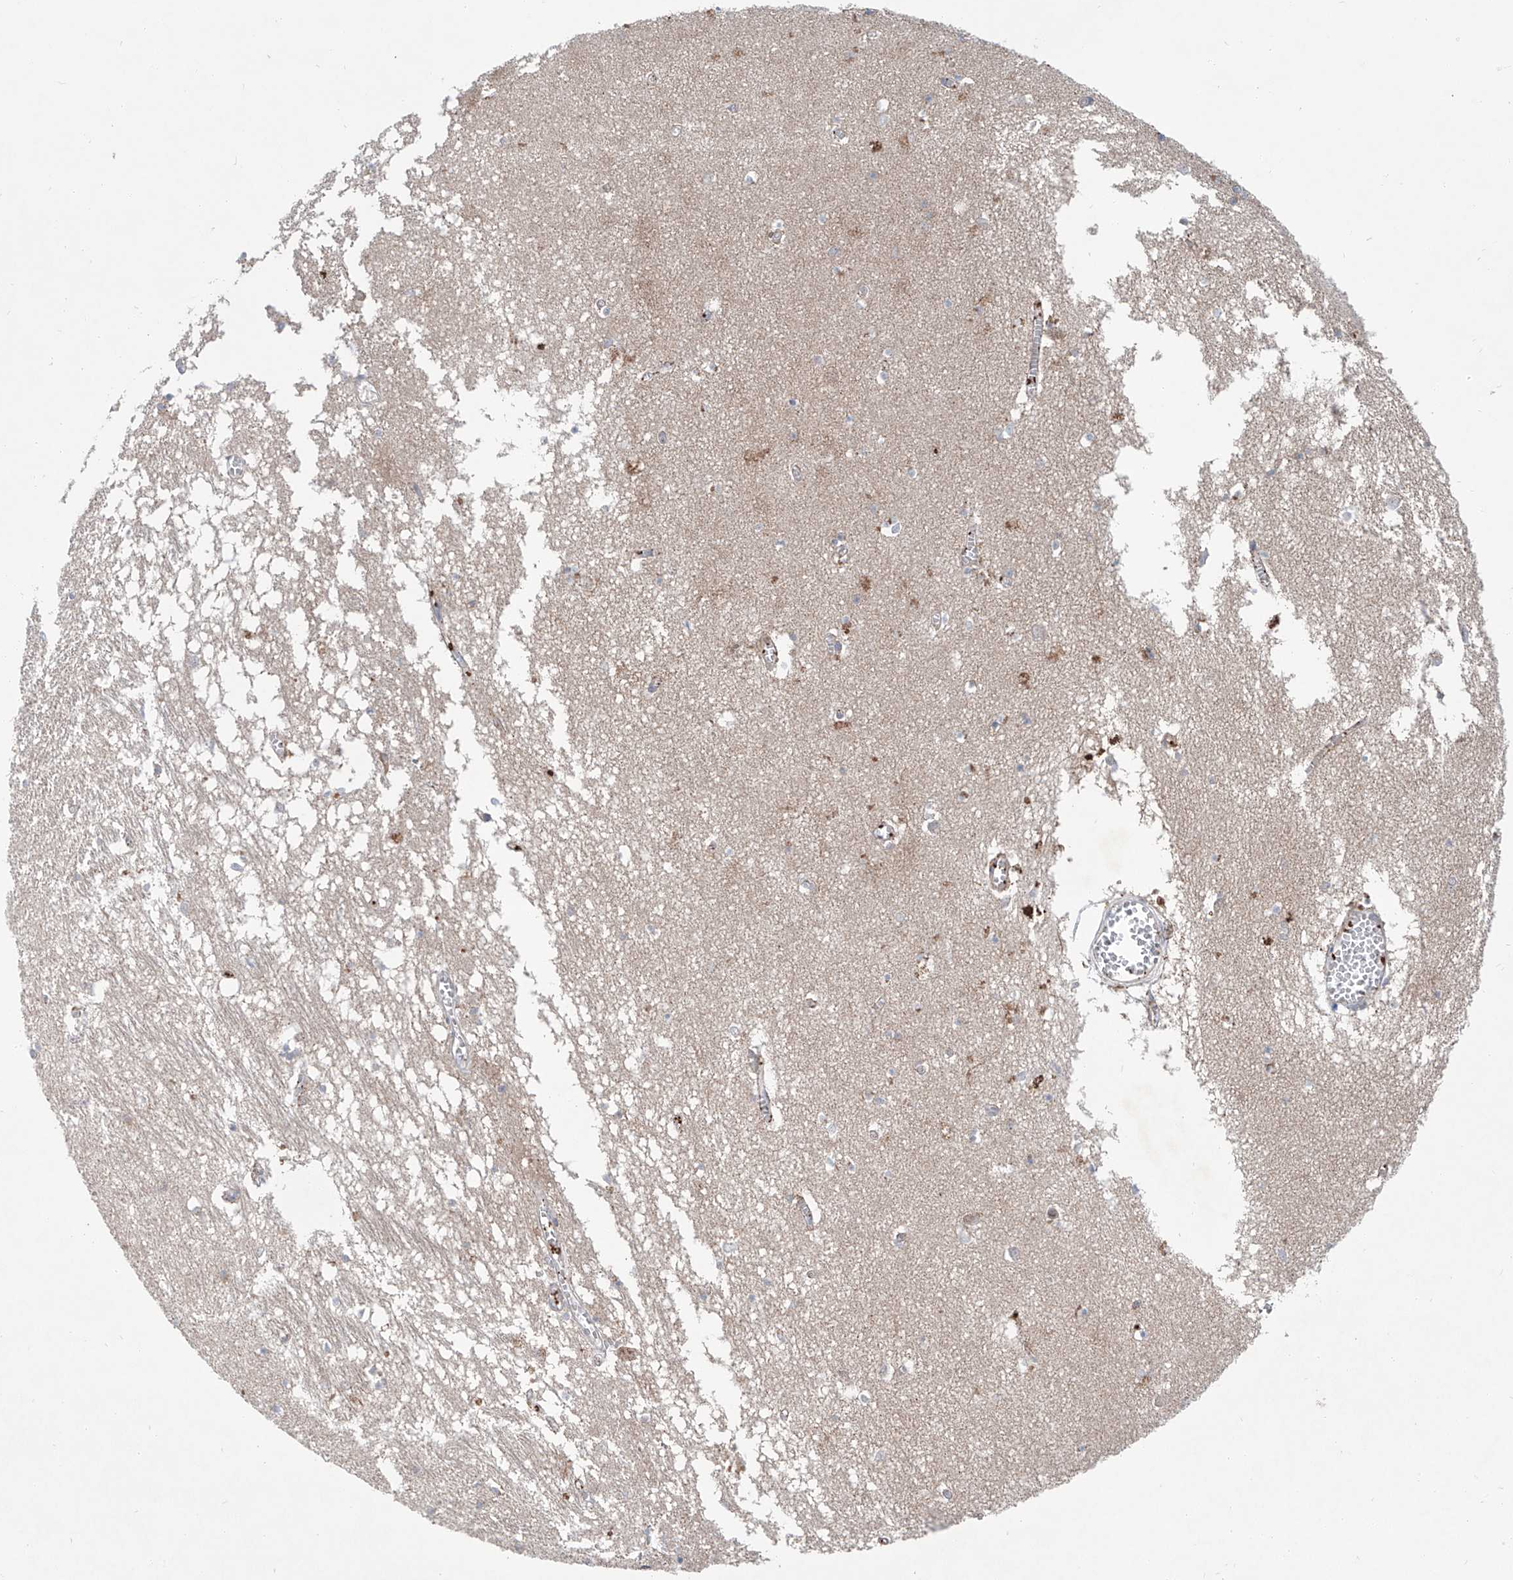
{"staining": {"intensity": "weak", "quantity": "<25%", "location": "cytoplasmic/membranous"}, "tissue": "hippocampus", "cell_type": "Glial cells", "image_type": "normal", "snomed": [{"axis": "morphology", "description": "Normal tissue, NOS"}, {"axis": "topography", "description": "Hippocampus"}], "caption": "Protein analysis of benign hippocampus exhibits no significant positivity in glial cells. Brightfield microscopy of immunohistochemistry stained with DAB (3,3'-diaminobenzidine) (brown) and hematoxylin (blue), captured at high magnification.", "gene": "SIX4", "patient": {"sex": "male", "age": 70}}